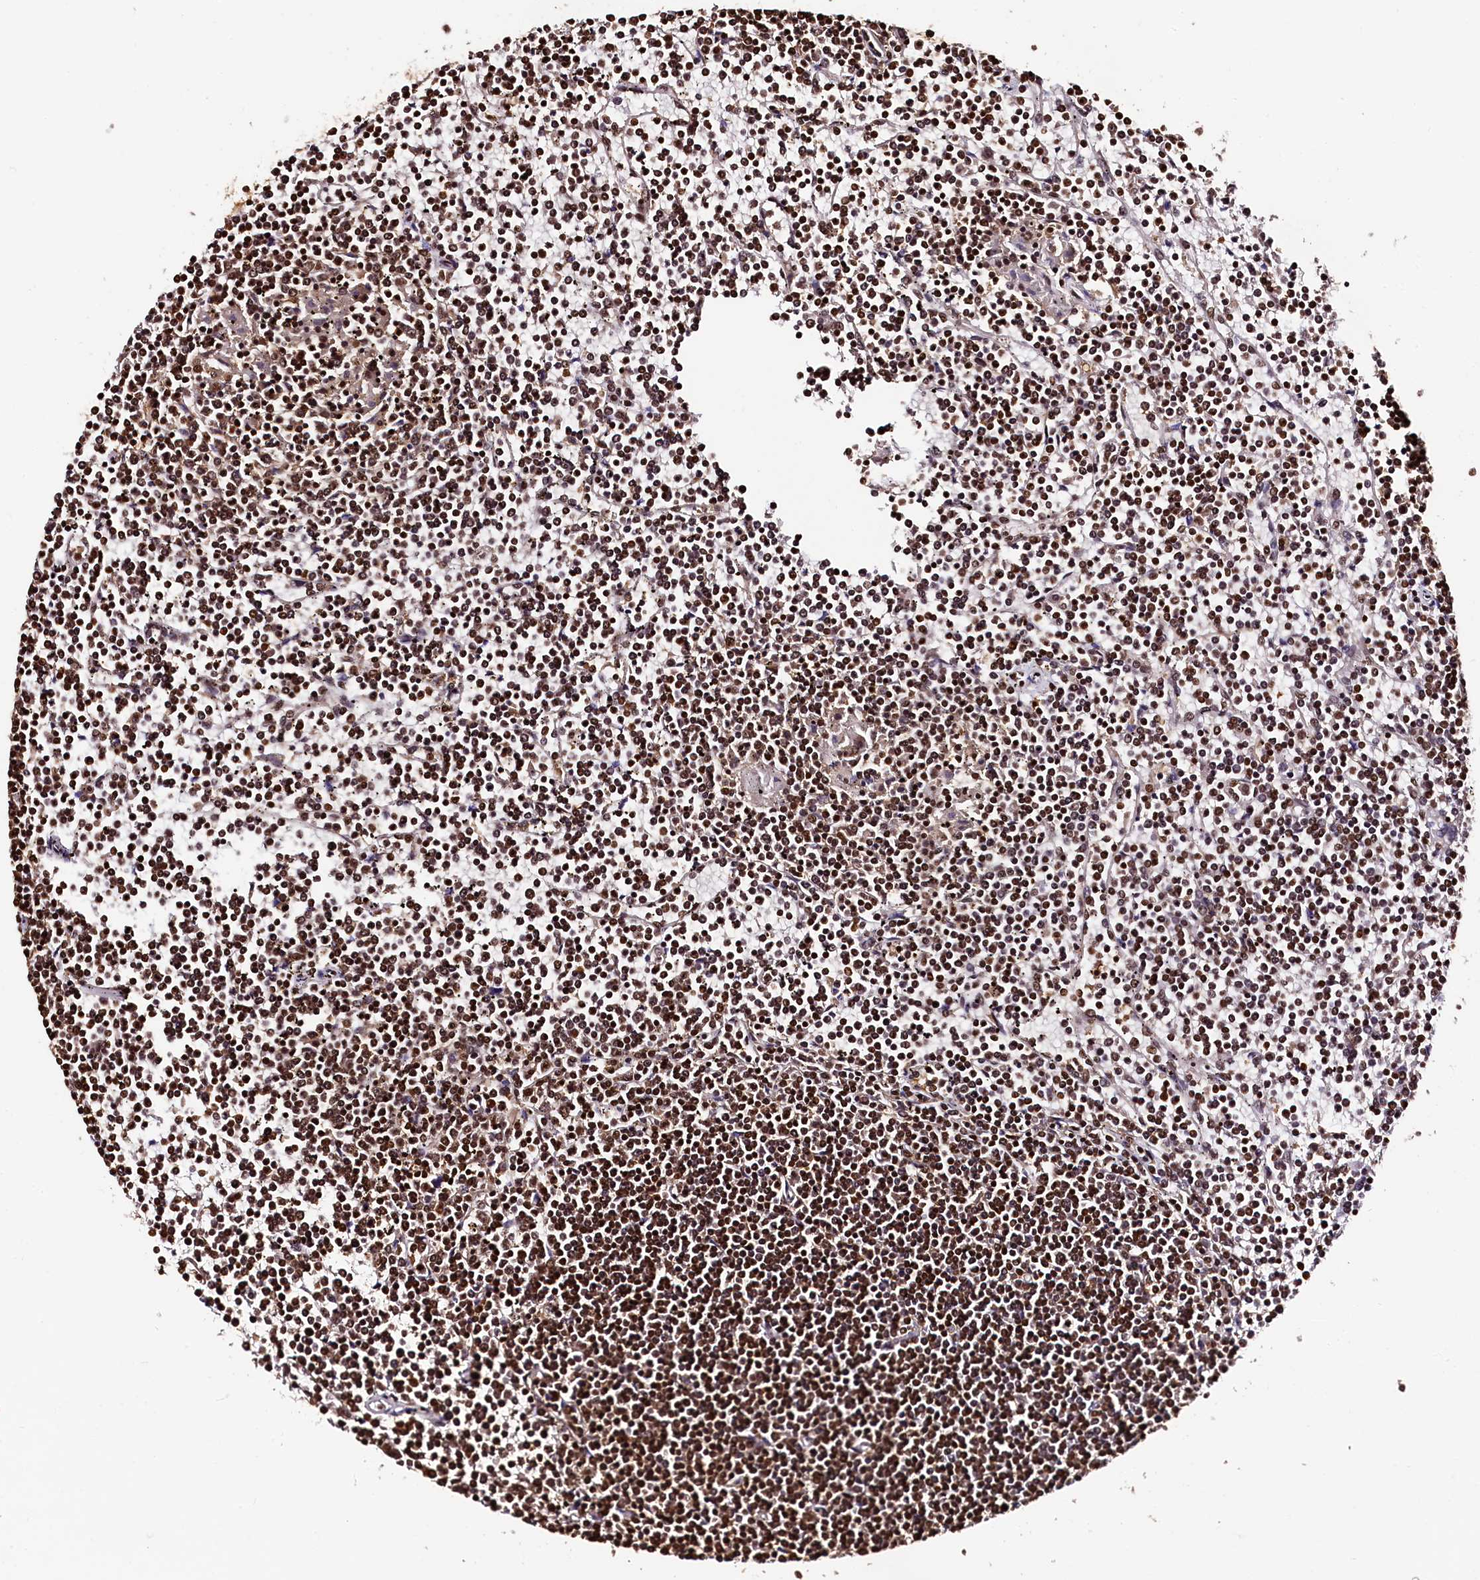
{"staining": {"intensity": "strong", "quantity": ">75%", "location": "nuclear"}, "tissue": "lymphoma", "cell_type": "Tumor cells", "image_type": "cancer", "snomed": [{"axis": "morphology", "description": "Malignant lymphoma, non-Hodgkin's type, Low grade"}, {"axis": "topography", "description": "Spleen"}], "caption": "The immunohistochemical stain highlights strong nuclear staining in tumor cells of low-grade malignant lymphoma, non-Hodgkin's type tissue.", "gene": "SNRPD2", "patient": {"sex": "female", "age": 19}}